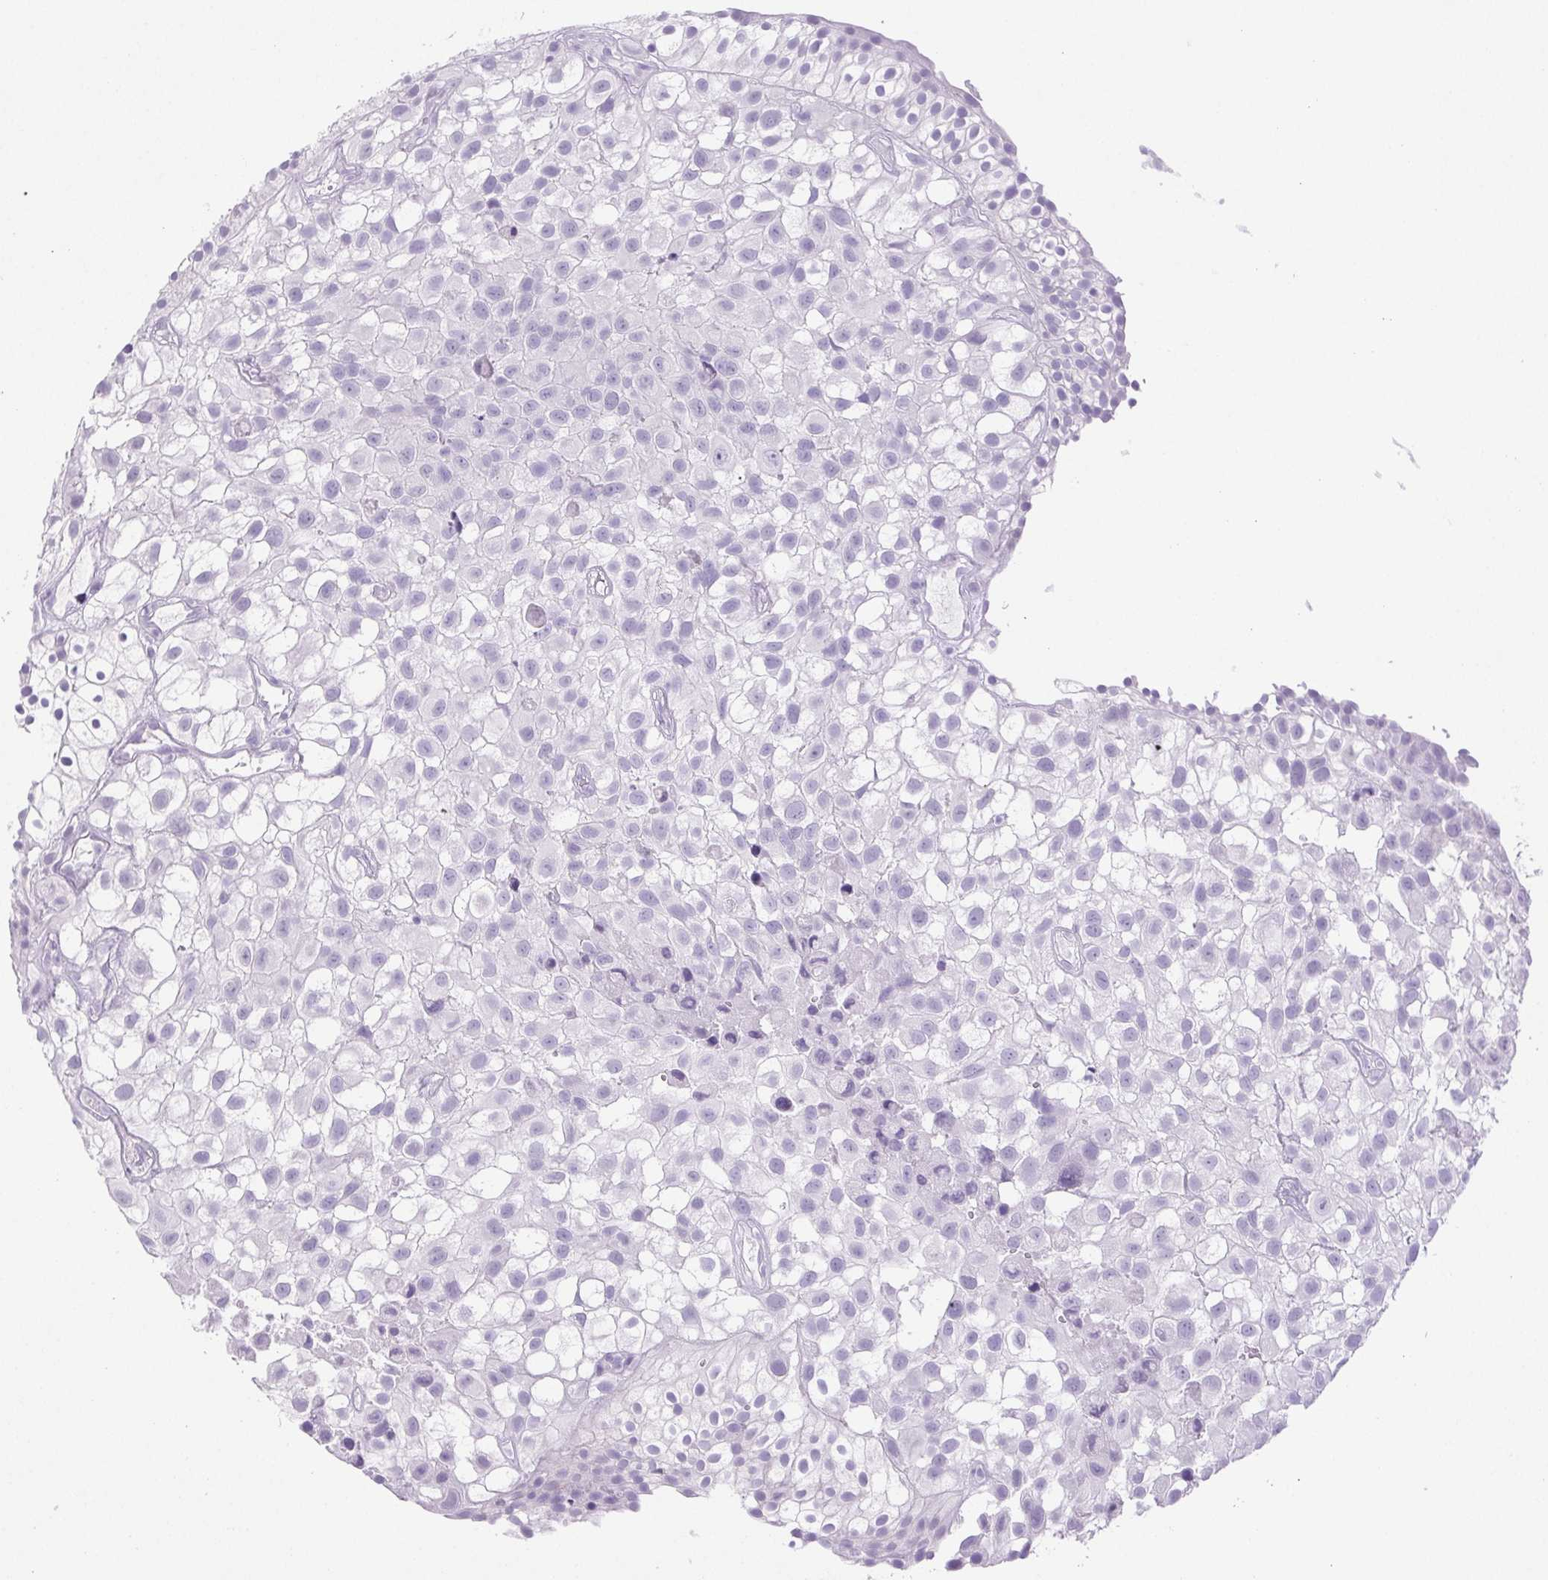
{"staining": {"intensity": "negative", "quantity": "none", "location": "none"}, "tissue": "urothelial cancer", "cell_type": "Tumor cells", "image_type": "cancer", "snomed": [{"axis": "morphology", "description": "Urothelial carcinoma, High grade"}, {"axis": "topography", "description": "Urinary bladder"}], "caption": "There is no significant positivity in tumor cells of urothelial cancer.", "gene": "HLA-G", "patient": {"sex": "male", "age": 56}}